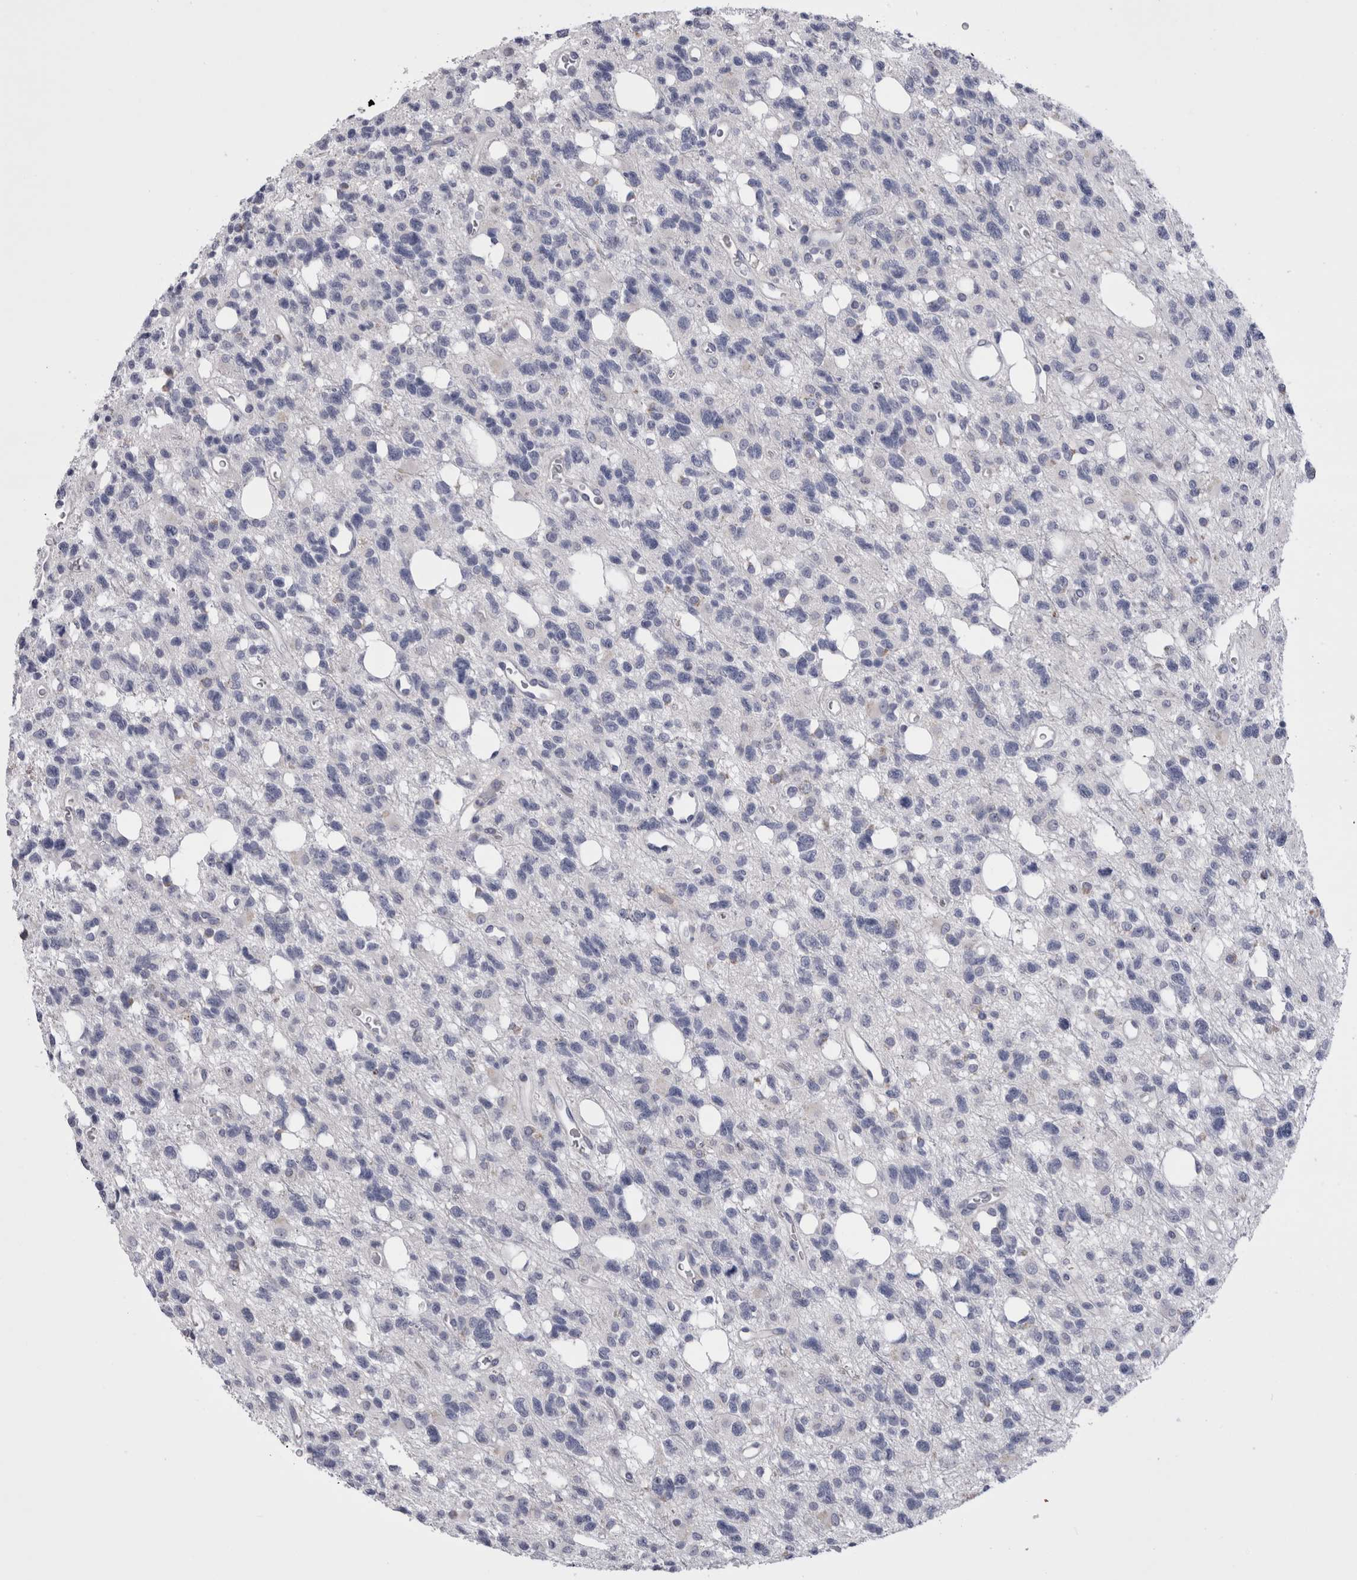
{"staining": {"intensity": "negative", "quantity": "none", "location": "none"}, "tissue": "glioma", "cell_type": "Tumor cells", "image_type": "cancer", "snomed": [{"axis": "morphology", "description": "Glioma, malignant, High grade"}, {"axis": "topography", "description": "Brain"}], "caption": "Tumor cells show no significant protein staining in glioma.", "gene": "PWP2", "patient": {"sex": "female", "age": 62}}